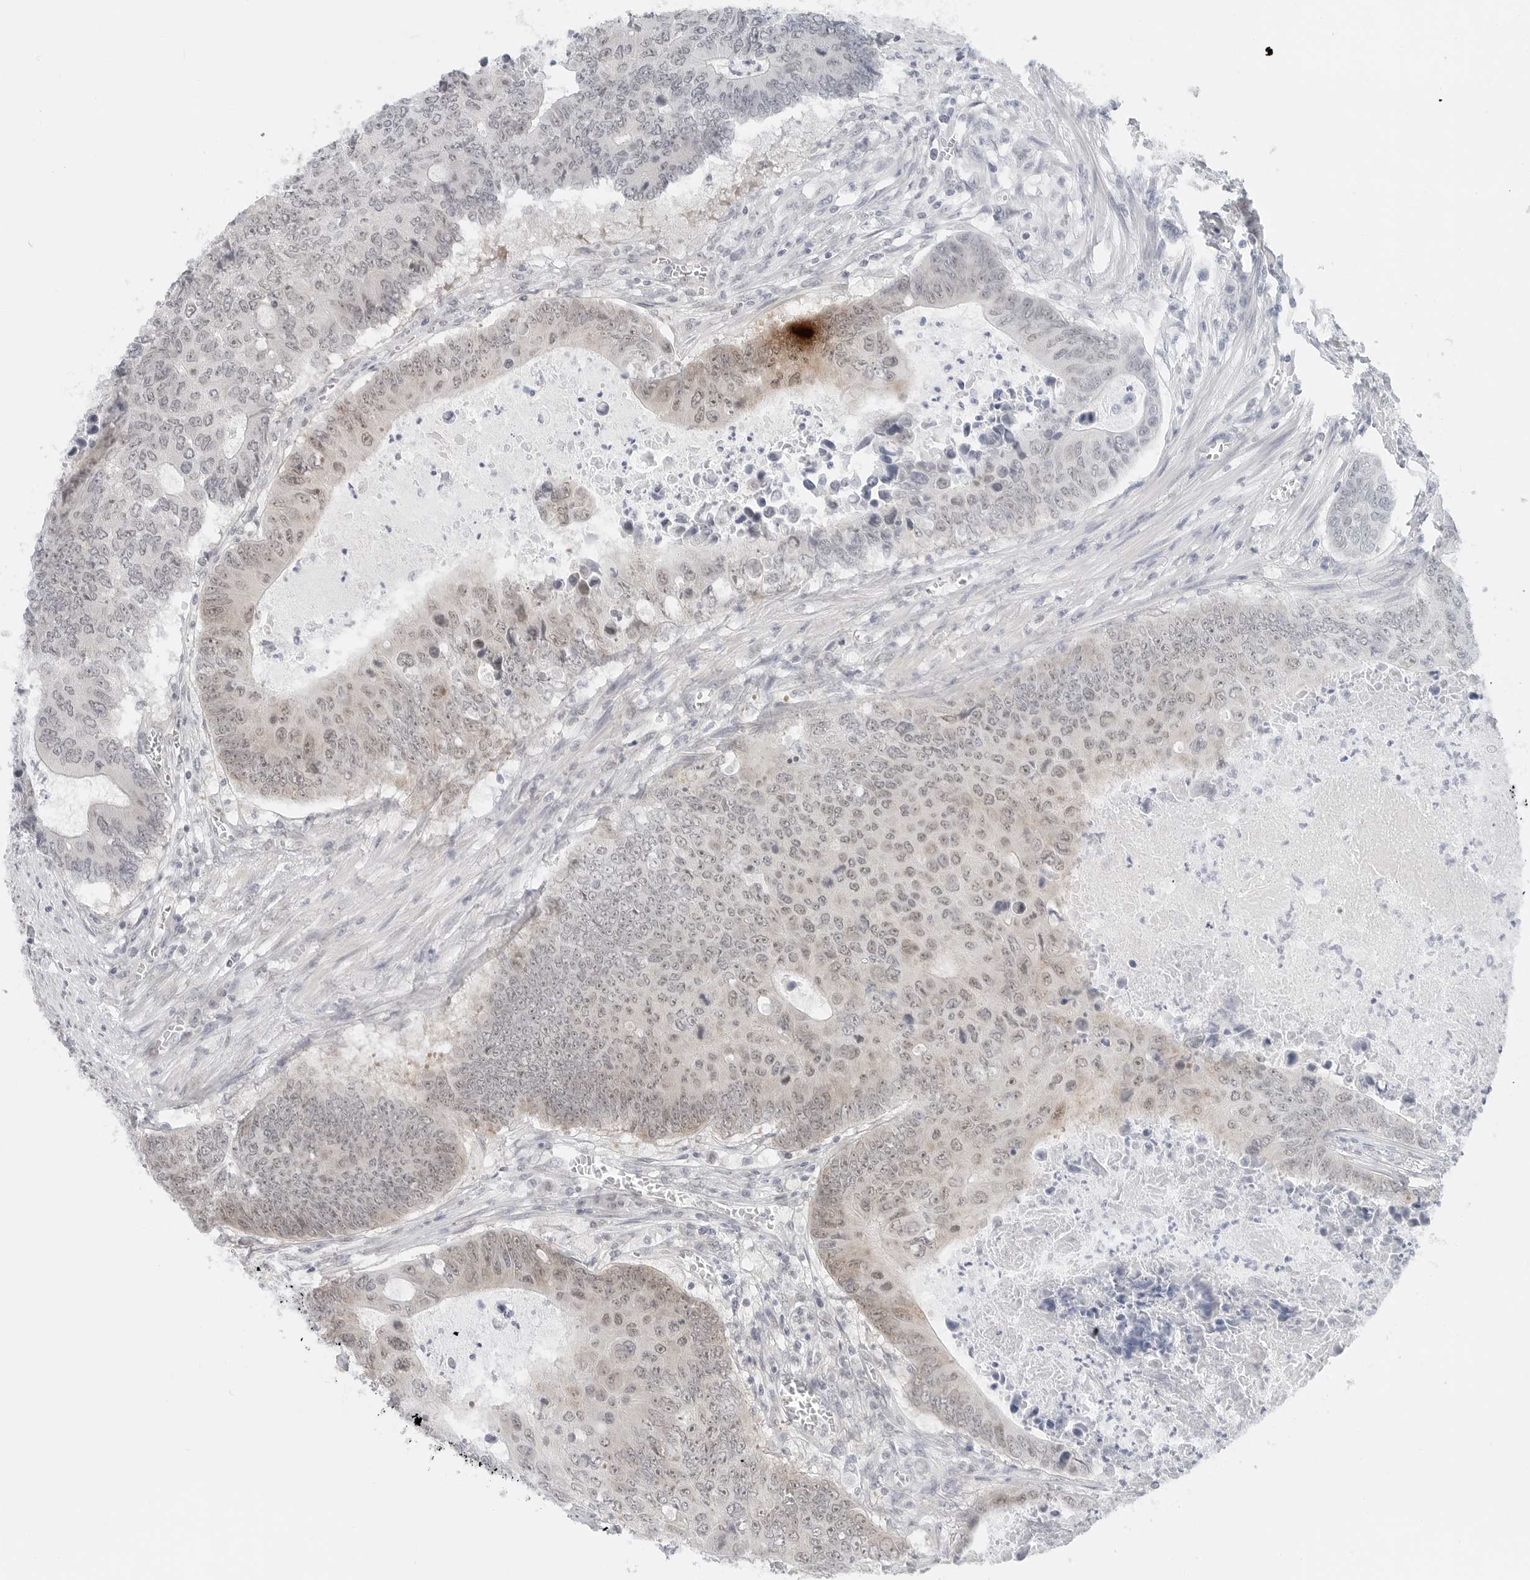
{"staining": {"intensity": "weak", "quantity": "25%-75%", "location": "nuclear"}, "tissue": "colorectal cancer", "cell_type": "Tumor cells", "image_type": "cancer", "snomed": [{"axis": "morphology", "description": "Adenocarcinoma, NOS"}, {"axis": "topography", "description": "Colon"}], "caption": "Immunohistochemistry (IHC) photomicrograph of human colorectal cancer stained for a protein (brown), which displays low levels of weak nuclear expression in about 25%-75% of tumor cells.", "gene": "METAP1", "patient": {"sex": "male", "age": 87}}